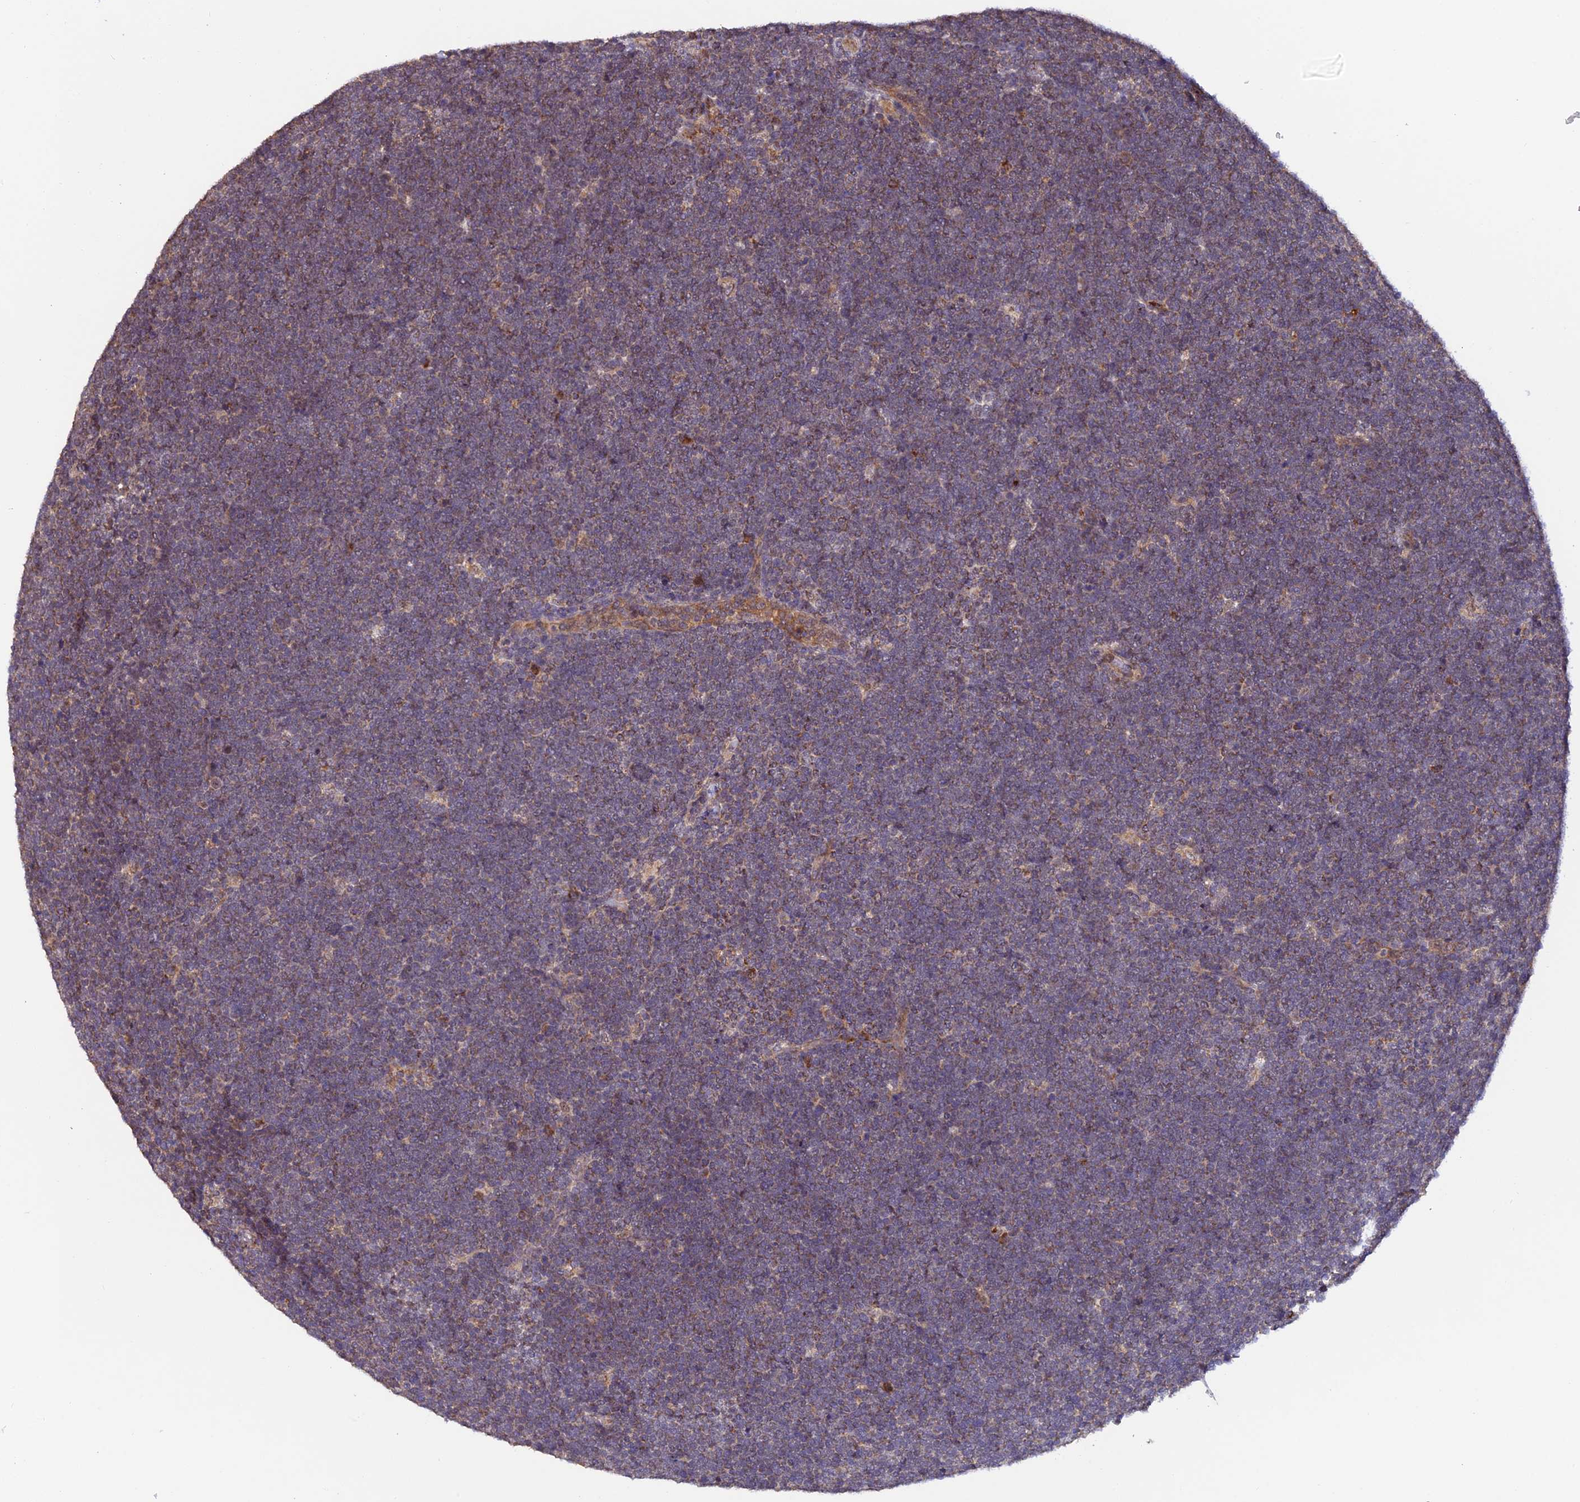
{"staining": {"intensity": "weak", "quantity": "<25%", "location": "cytoplasmic/membranous"}, "tissue": "lymphoma", "cell_type": "Tumor cells", "image_type": "cancer", "snomed": [{"axis": "morphology", "description": "Malignant lymphoma, non-Hodgkin's type, High grade"}, {"axis": "topography", "description": "Lymph node"}], "caption": "This is an IHC photomicrograph of malignant lymphoma, non-Hodgkin's type (high-grade). There is no positivity in tumor cells.", "gene": "MNS1", "patient": {"sex": "male", "age": 13}}